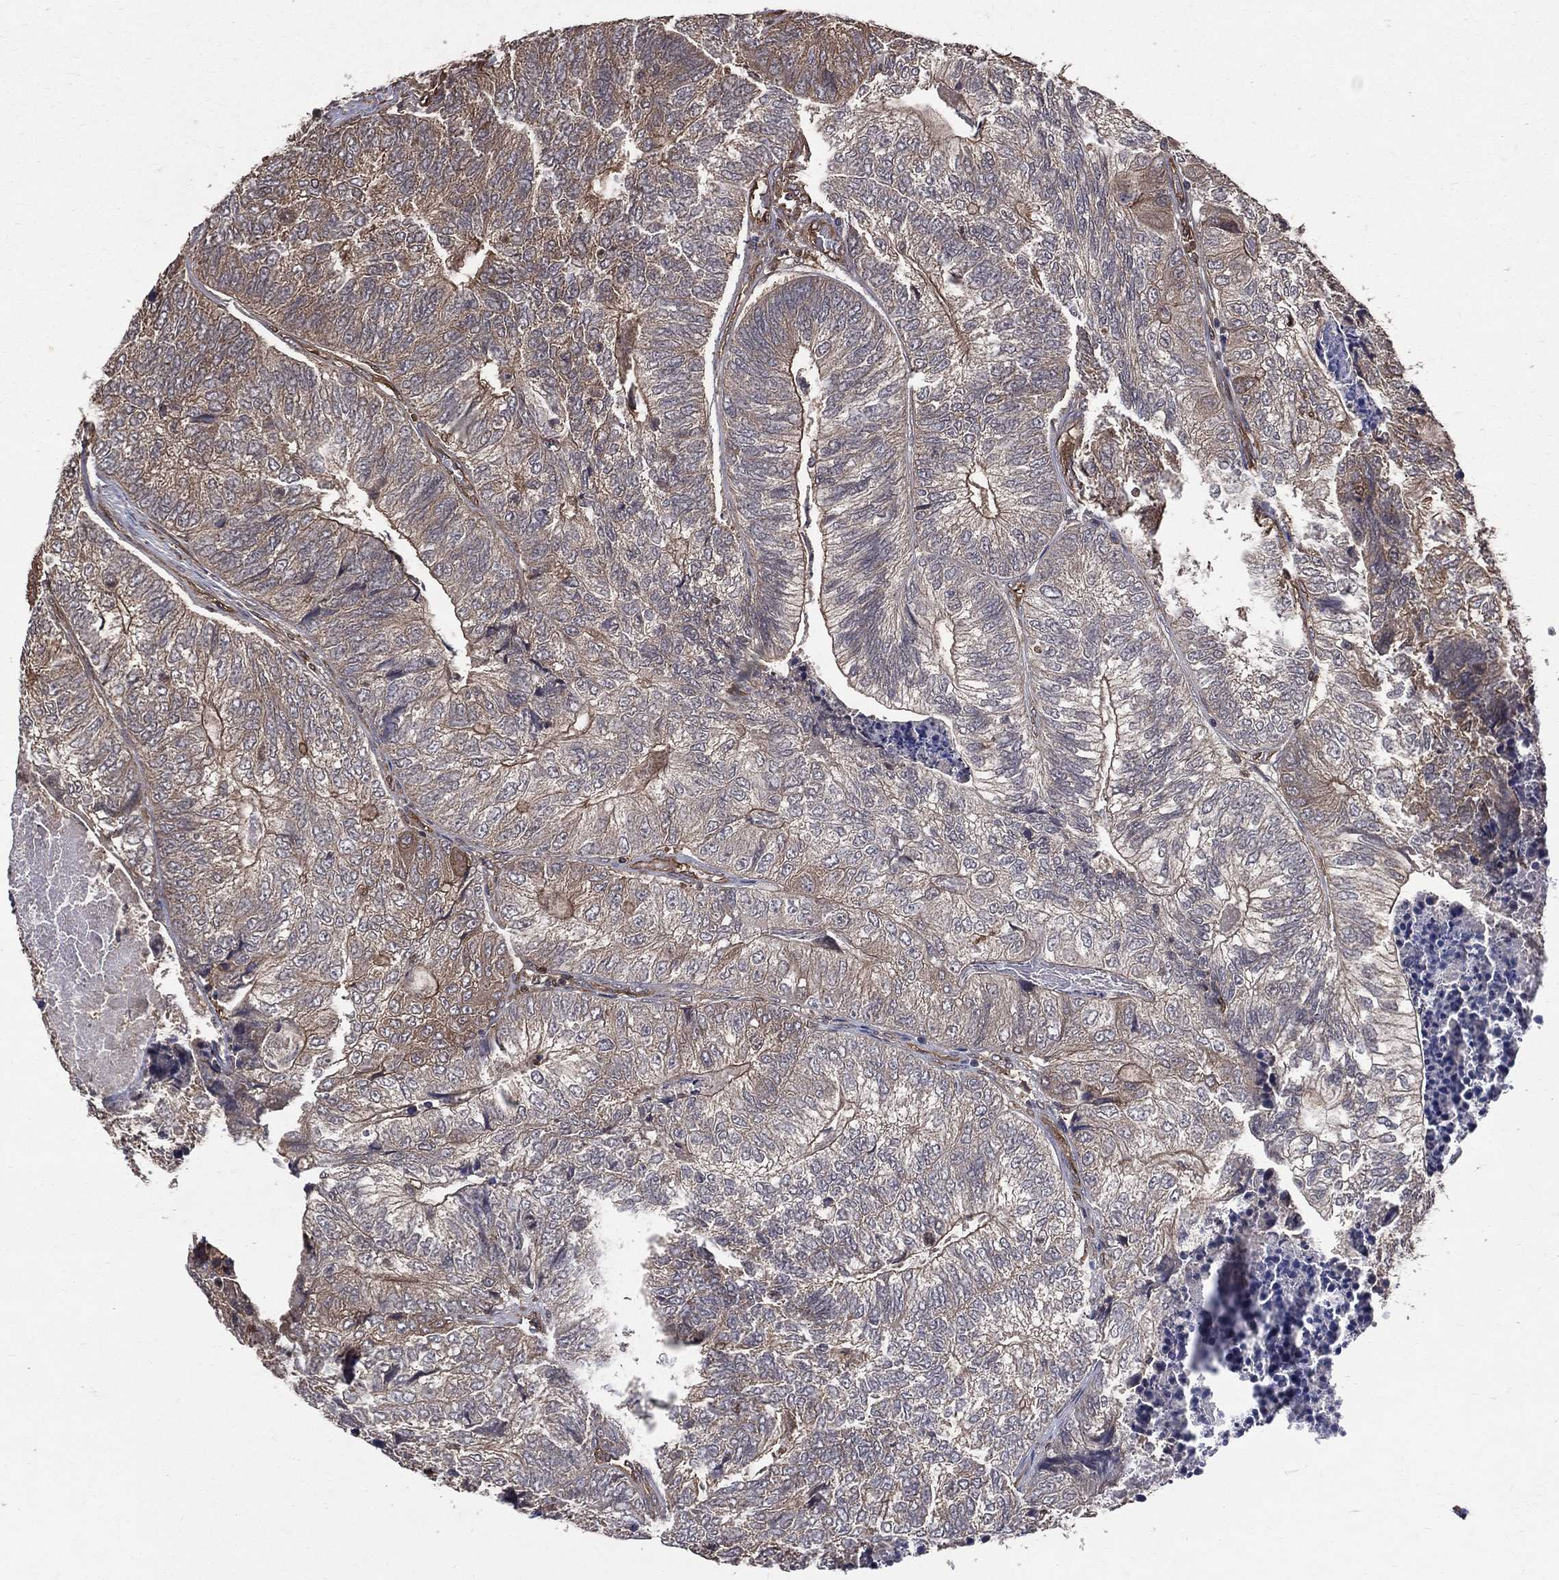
{"staining": {"intensity": "weak", "quantity": "25%-75%", "location": "cytoplasmic/membranous"}, "tissue": "colorectal cancer", "cell_type": "Tumor cells", "image_type": "cancer", "snomed": [{"axis": "morphology", "description": "Adenocarcinoma, NOS"}, {"axis": "topography", "description": "Colon"}], "caption": "The immunohistochemical stain labels weak cytoplasmic/membranous expression in tumor cells of colorectal cancer (adenocarcinoma) tissue.", "gene": "DPYSL2", "patient": {"sex": "female", "age": 67}}